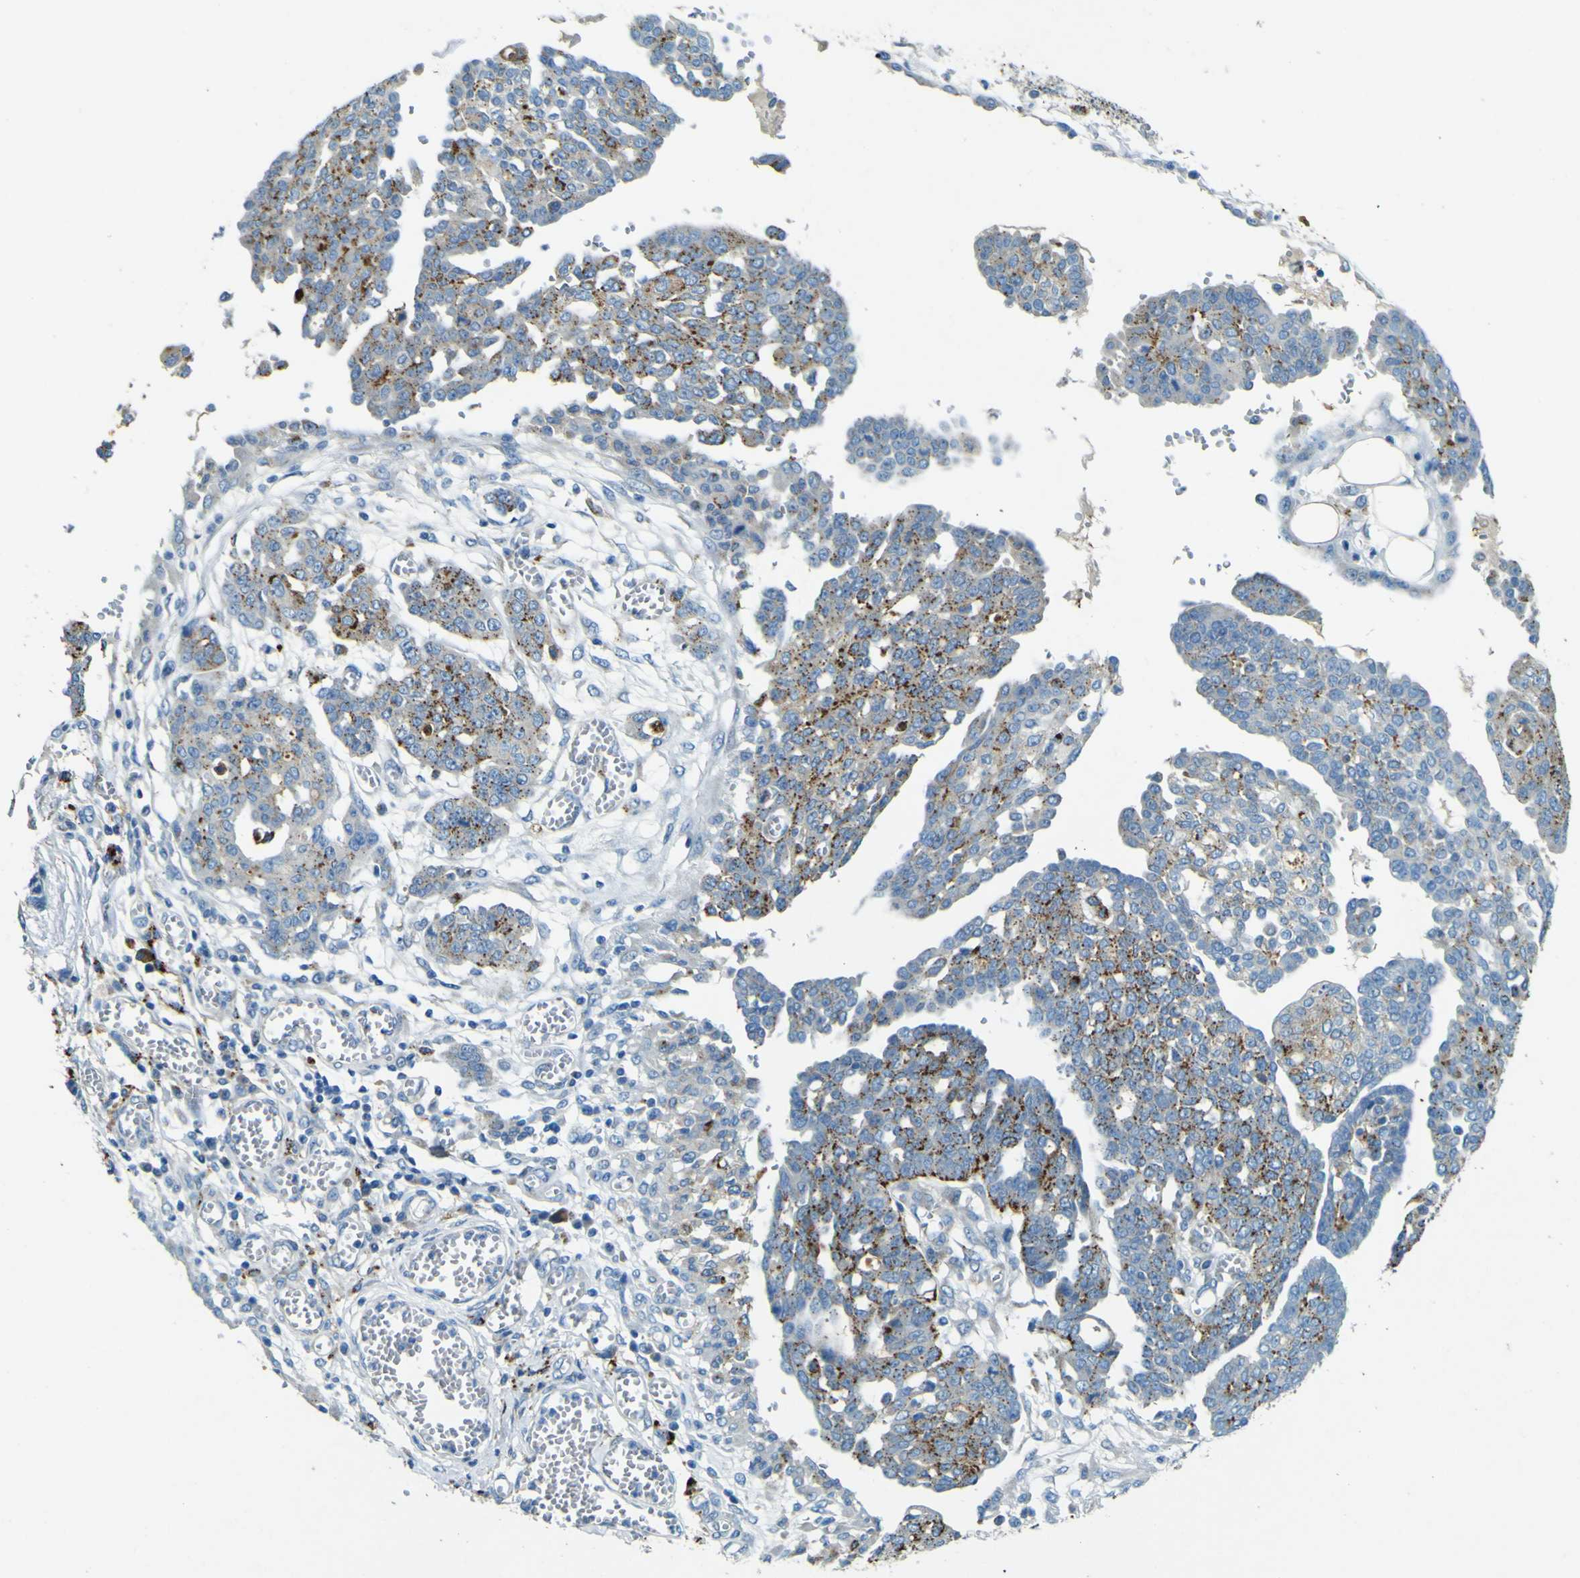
{"staining": {"intensity": "moderate", "quantity": "25%-75%", "location": "cytoplasmic/membranous"}, "tissue": "ovarian cancer", "cell_type": "Tumor cells", "image_type": "cancer", "snomed": [{"axis": "morphology", "description": "Cystadenocarcinoma, serous, NOS"}, {"axis": "topography", "description": "Soft tissue"}, {"axis": "topography", "description": "Ovary"}], "caption": "DAB (3,3'-diaminobenzidine) immunohistochemical staining of human ovarian cancer shows moderate cytoplasmic/membranous protein positivity in about 25%-75% of tumor cells.", "gene": "PDE9A", "patient": {"sex": "female", "age": 57}}